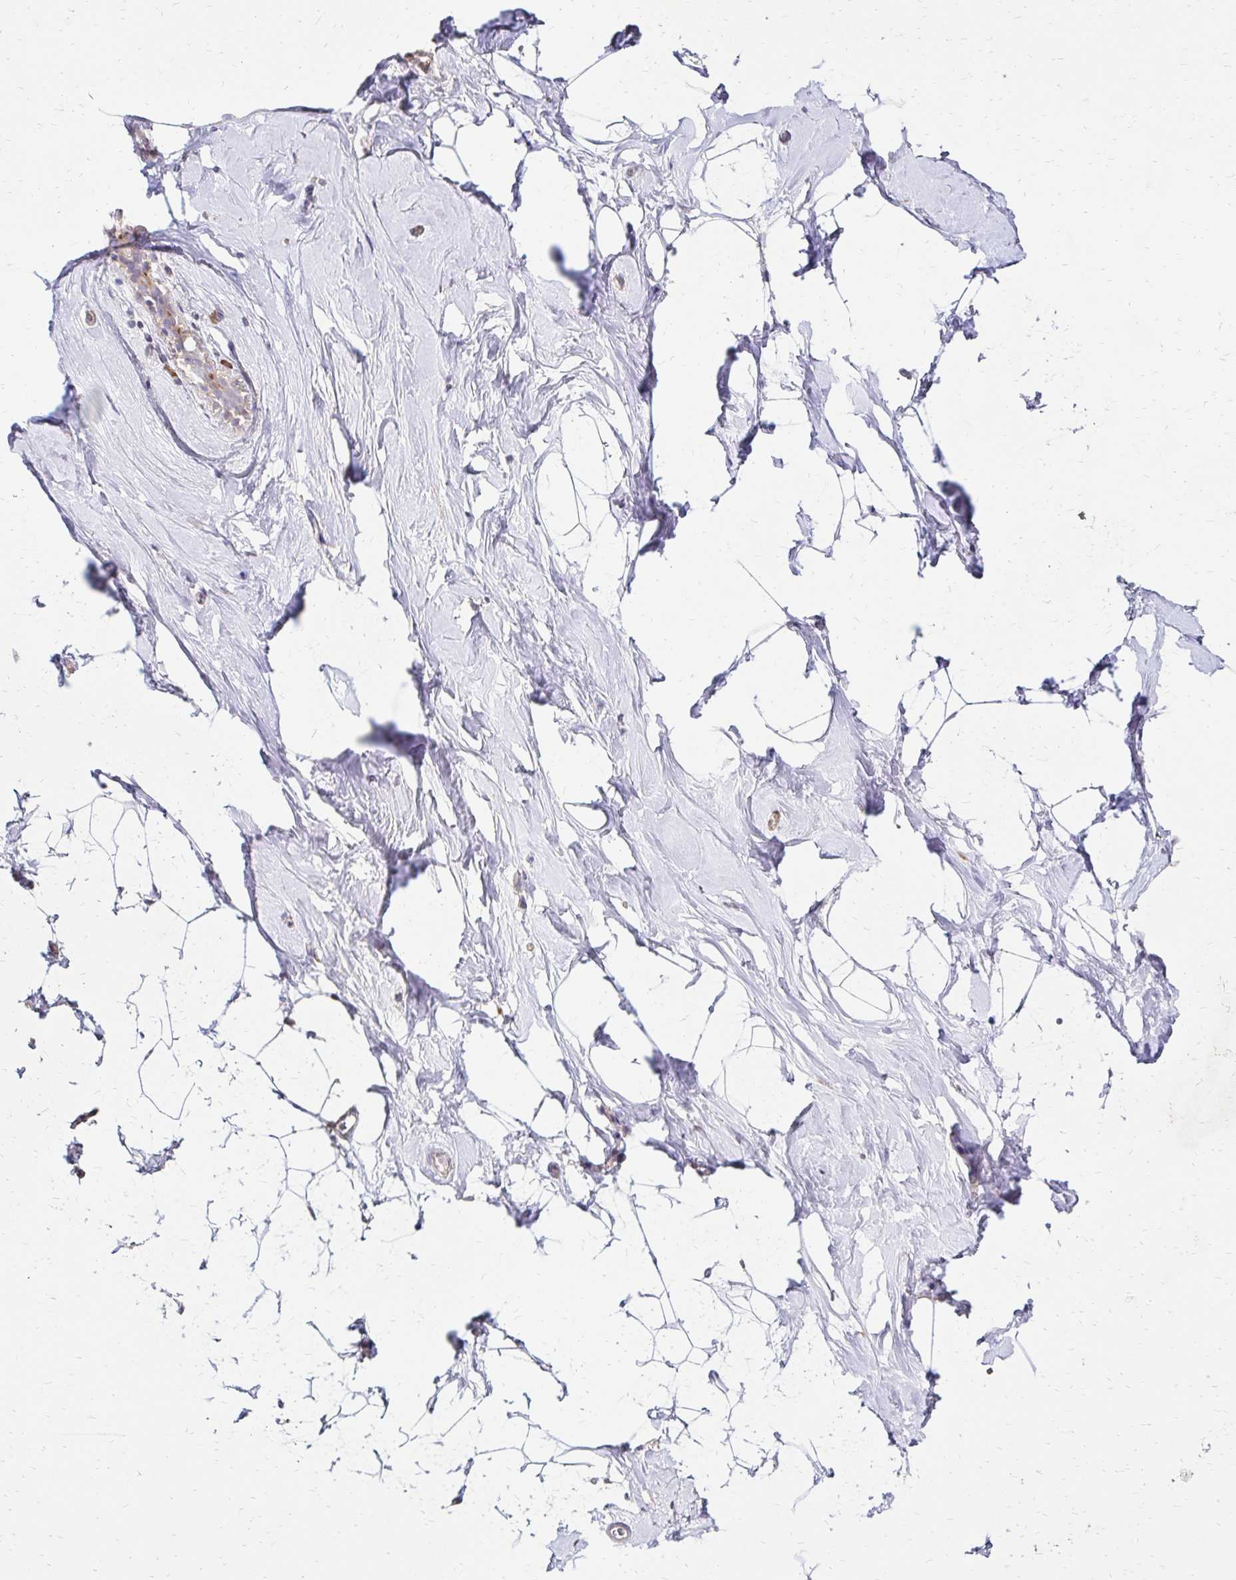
{"staining": {"intensity": "negative", "quantity": "none", "location": "none"}, "tissue": "breast", "cell_type": "Adipocytes", "image_type": "normal", "snomed": [{"axis": "morphology", "description": "Normal tissue, NOS"}, {"axis": "topography", "description": "Breast"}], "caption": "This is an immunohistochemistry image of unremarkable human breast. There is no expression in adipocytes.", "gene": "PRIMA1", "patient": {"sex": "female", "age": 32}}